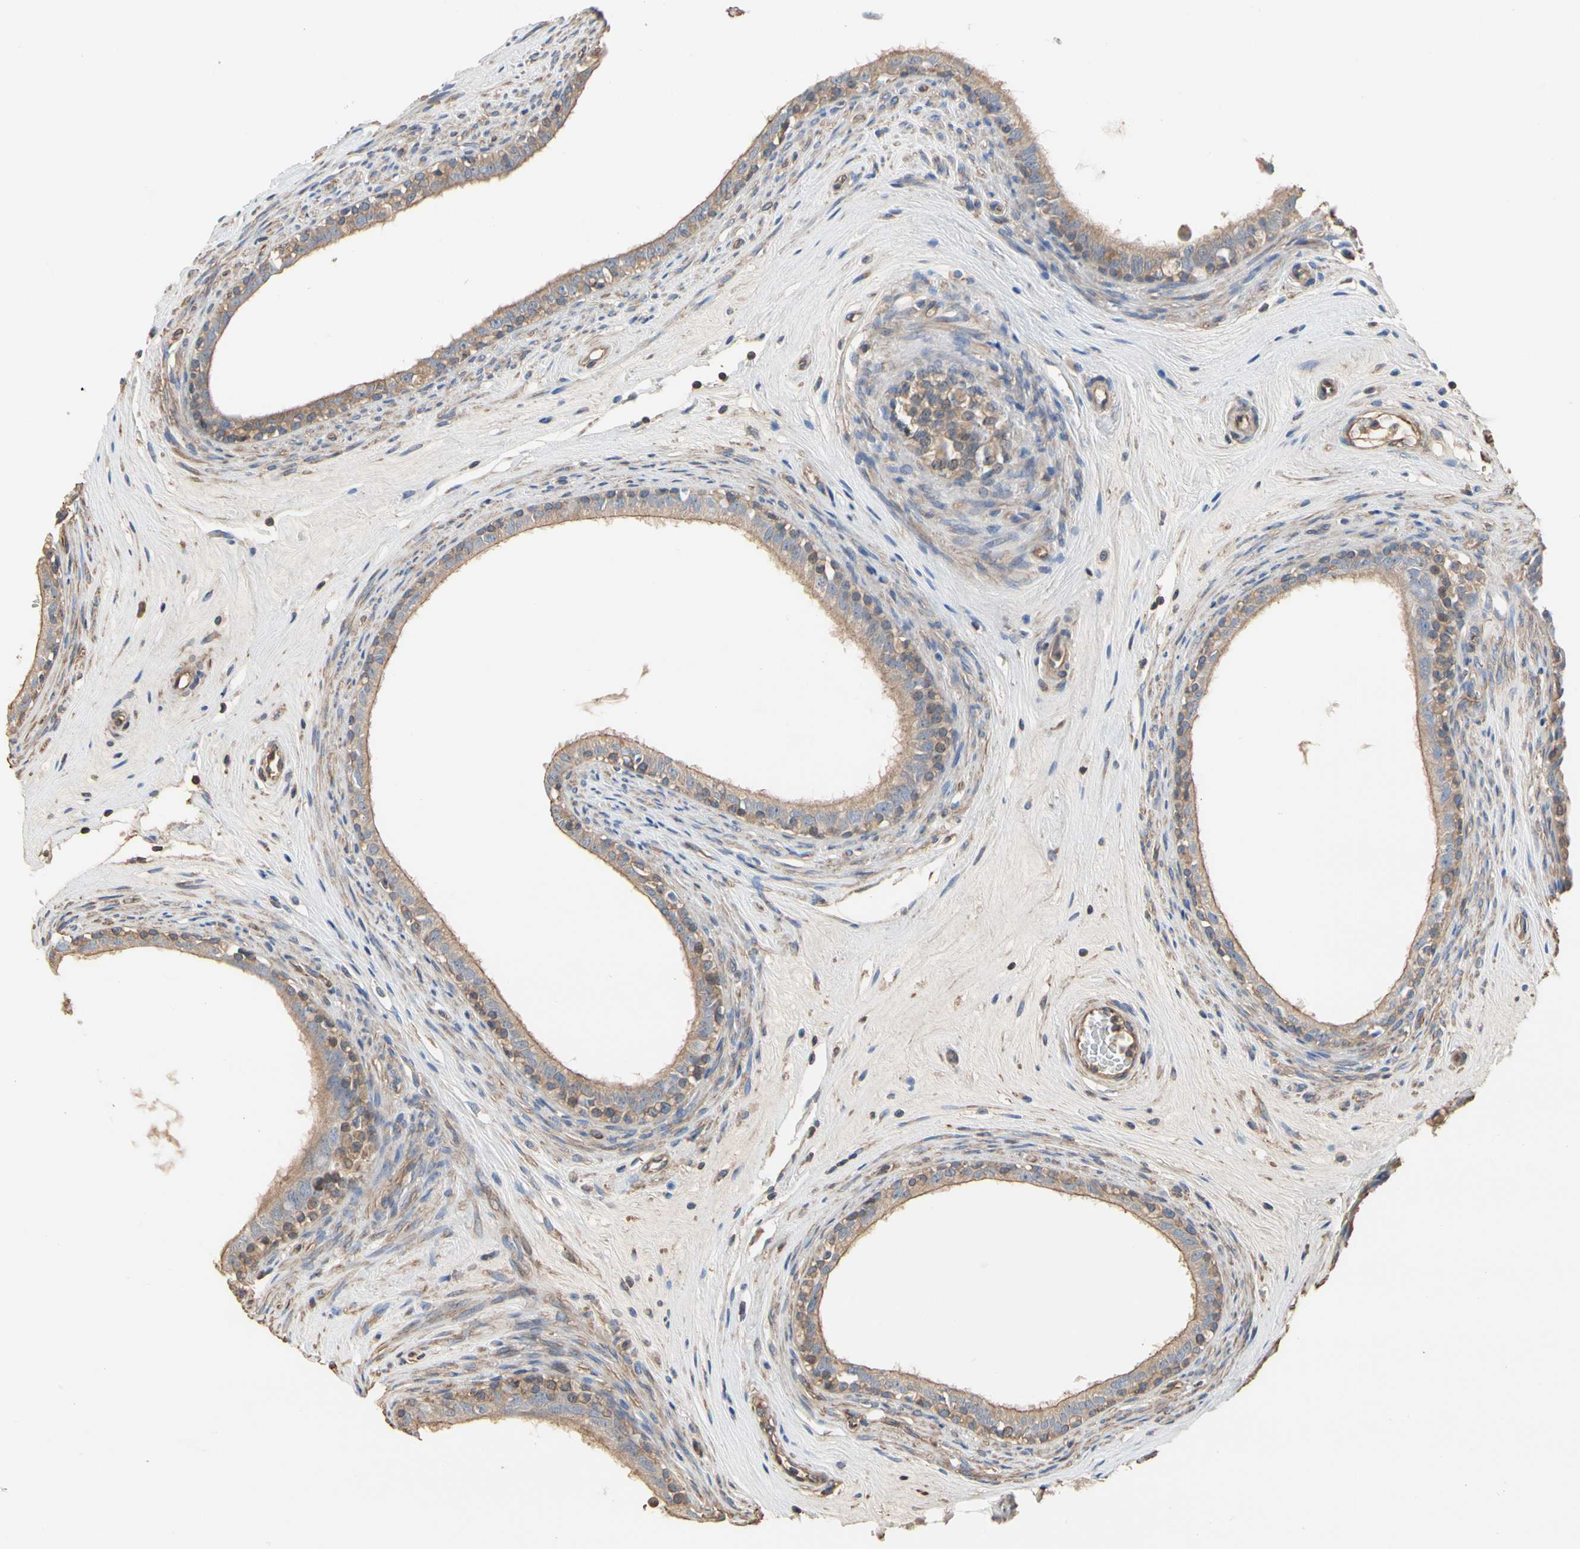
{"staining": {"intensity": "moderate", "quantity": ">75%", "location": "cytoplasmic/membranous"}, "tissue": "epididymis", "cell_type": "Glandular cells", "image_type": "normal", "snomed": [{"axis": "morphology", "description": "Normal tissue, NOS"}, {"axis": "morphology", "description": "Inflammation, NOS"}, {"axis": "topography", "description": "Epididymis"}], "caption": "Protein staining exhibits moderate cytoplasmic/membranous staining in approximately >75% of glandular cells in normal epididymis.", "gene": "PDZK1", "patient": {"sex": "male", "age": 84}}